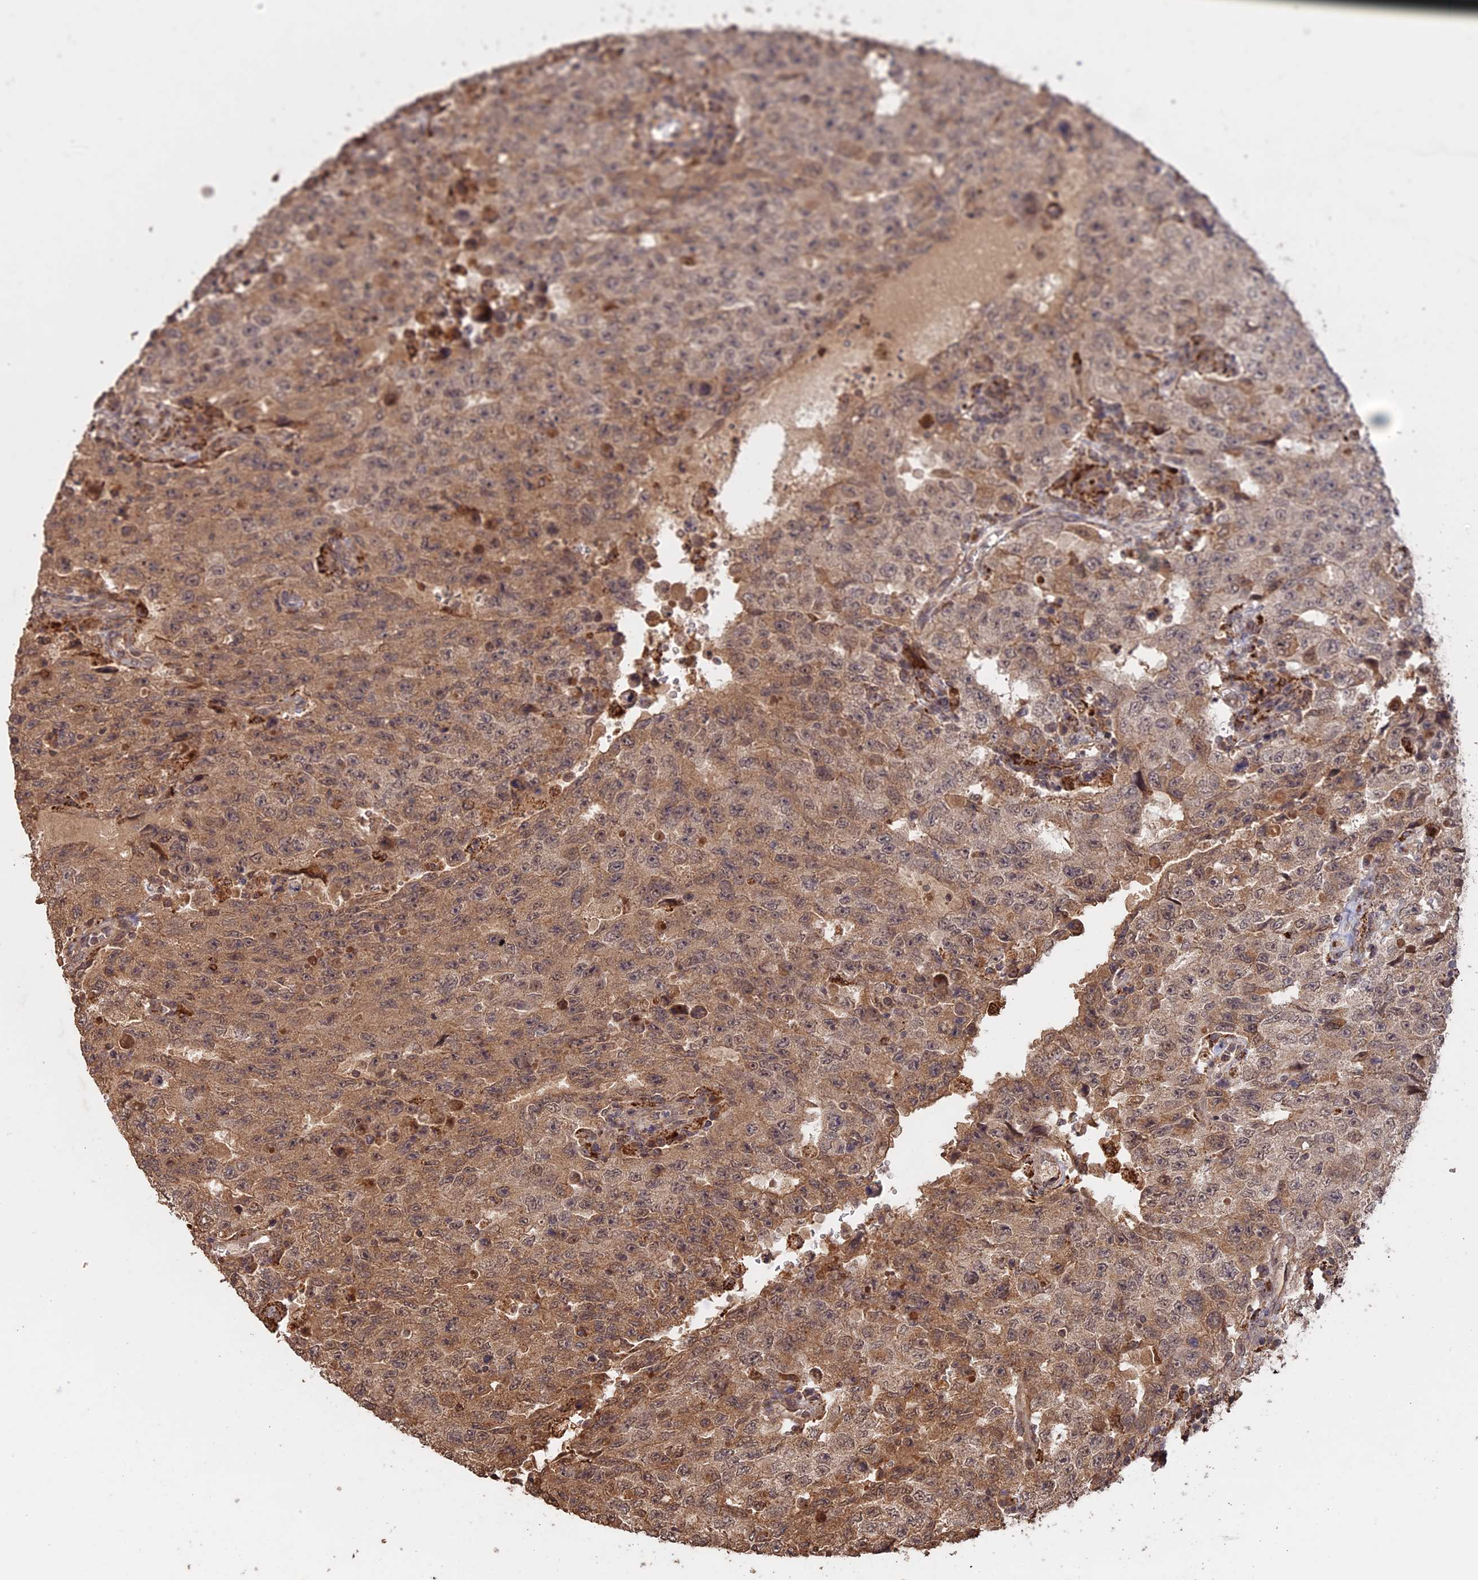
{"staining": {"intensity": "moderate", "quantity": ">75%", "location": "cytoplasmic/membranous,nuclear"}, "tissue": "testis cancer", "cell_type": "Tumor cells", "image_type": "cancer", "snomed": [{"axis": "morphology", "description": "Carcinoma, Embryonal, NOS"}, {"axis": "topography", "description": "Testis"}], "caption": "Immunohistochemistry photomicrograph of testis cancer stained for a protein (brown), which demonstrates medium levels of moderate cytoplasmic/membranous and nuclear expression in approximately >75% of tumor cells.", "gene": "FAM210B", "patient": {"sex": "male", "age": 26}}